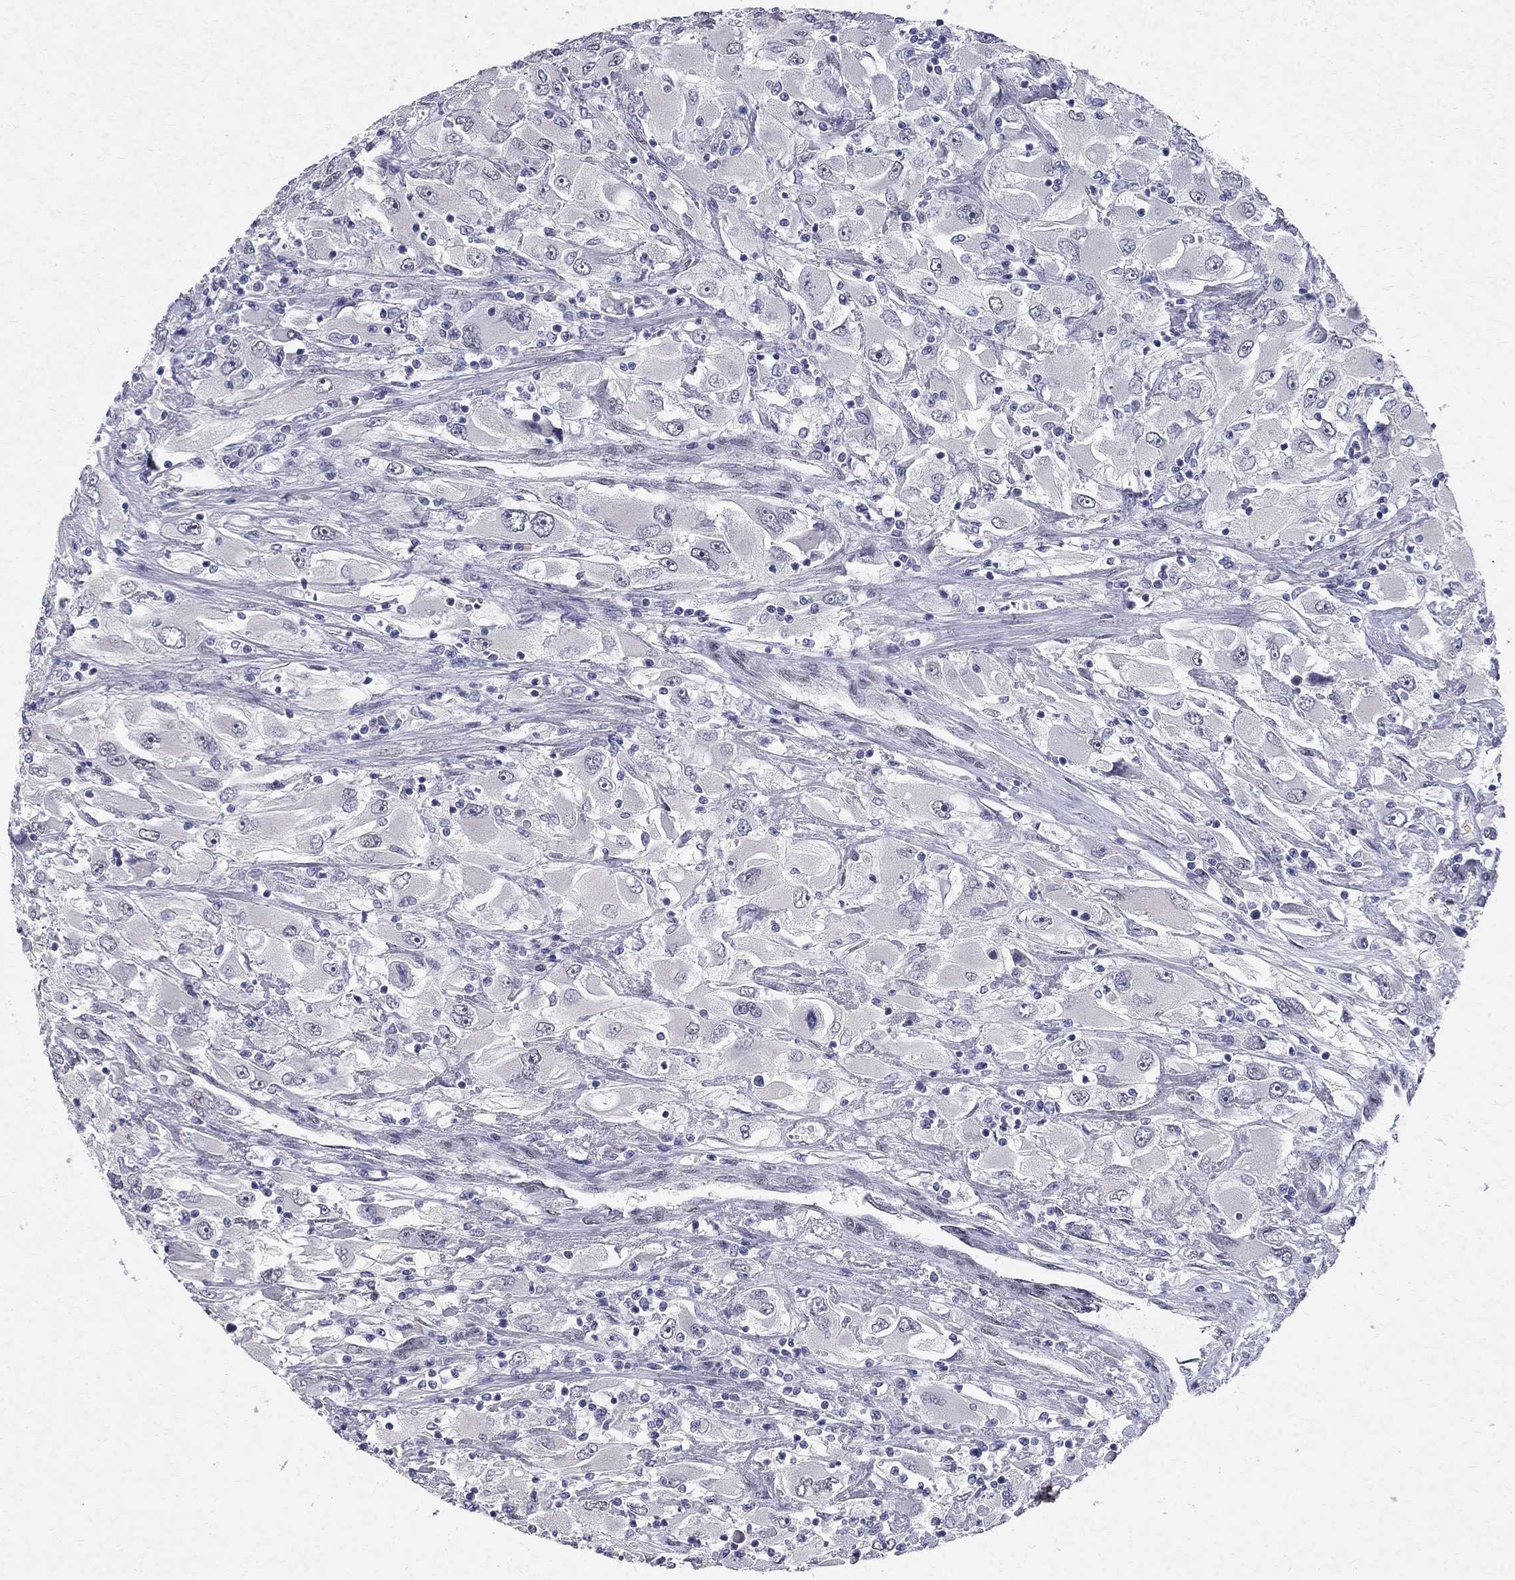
{"staining": {"intensity": "negative", "quantity": "none", "location": "none"}, "tissue": "renal cancer", "cell_type": "Tumor cells", "image_type": "cancer", "snomed": [{"axis": "morphology", "description": "Adenocarcinoma, NOS"}, {"axis": "topography", "description": "Kidney"}], "caption": "The histopathology image displays no significant expression in tumor cells of adenocarcinoma (renal).", "gene": "RBFOX1", "patient": {"sex": "female", "age": 52}}